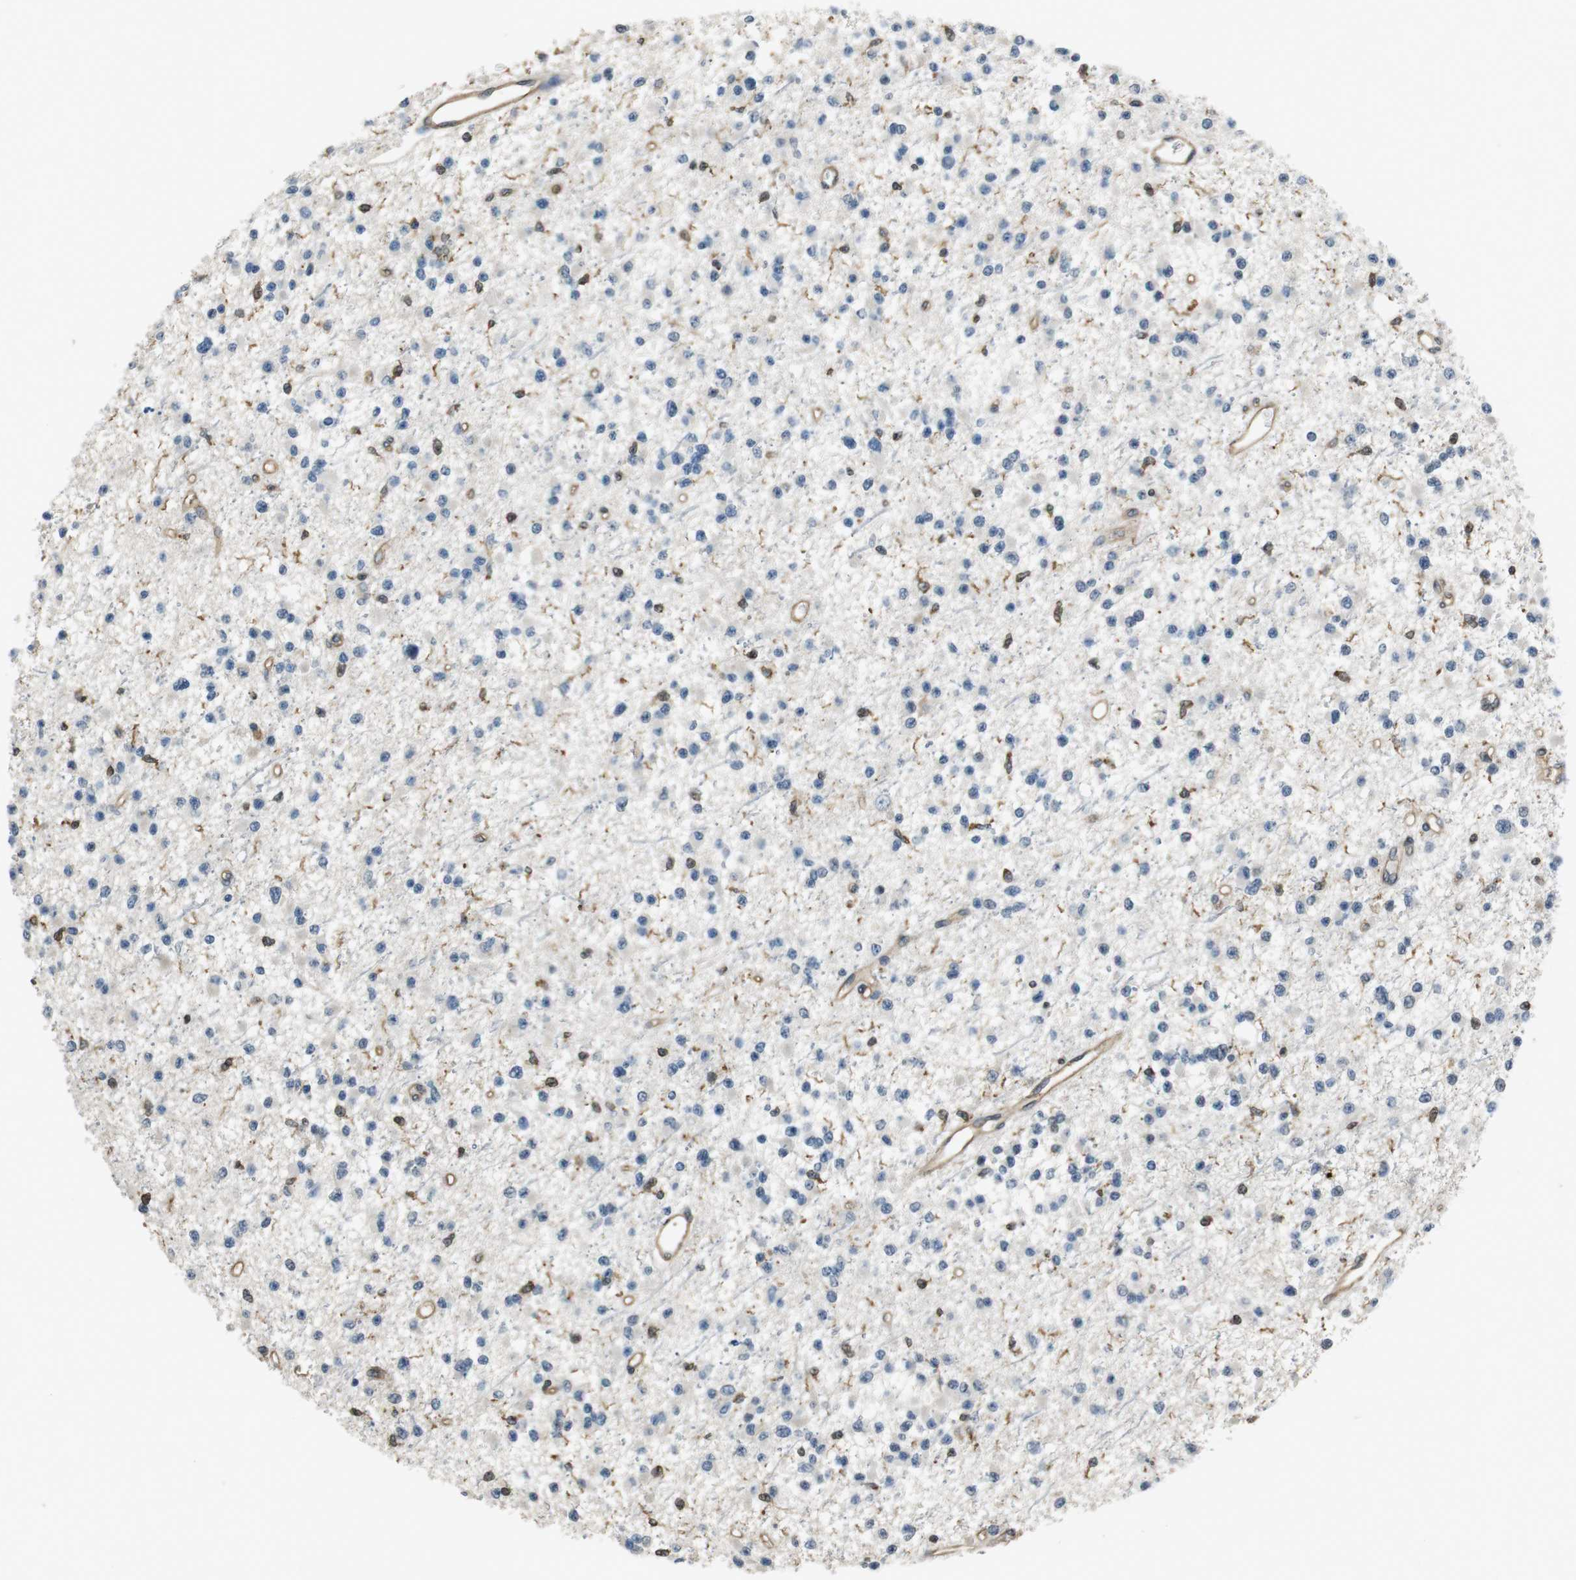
{"staining": {"intensity": "weak", "quantity": "<25%", "location": "cytoplasmic/membranous"}, "tissue": "glioma", "cell_type": "Tumor cells", "image_type": "cancer", "snomed": [{"axis": "morphology", "description": "Glioma, malignant, Low grade"}, {"axis": "topography", "description": "Brain"}], "caption": "IHC photomicrograph of malignant low-grade glioma stained for a protein (brown), which exhibits no positivity in tumor cells.", "gene": "FCAR", "patient": {"sex": "female", "age": 22}}